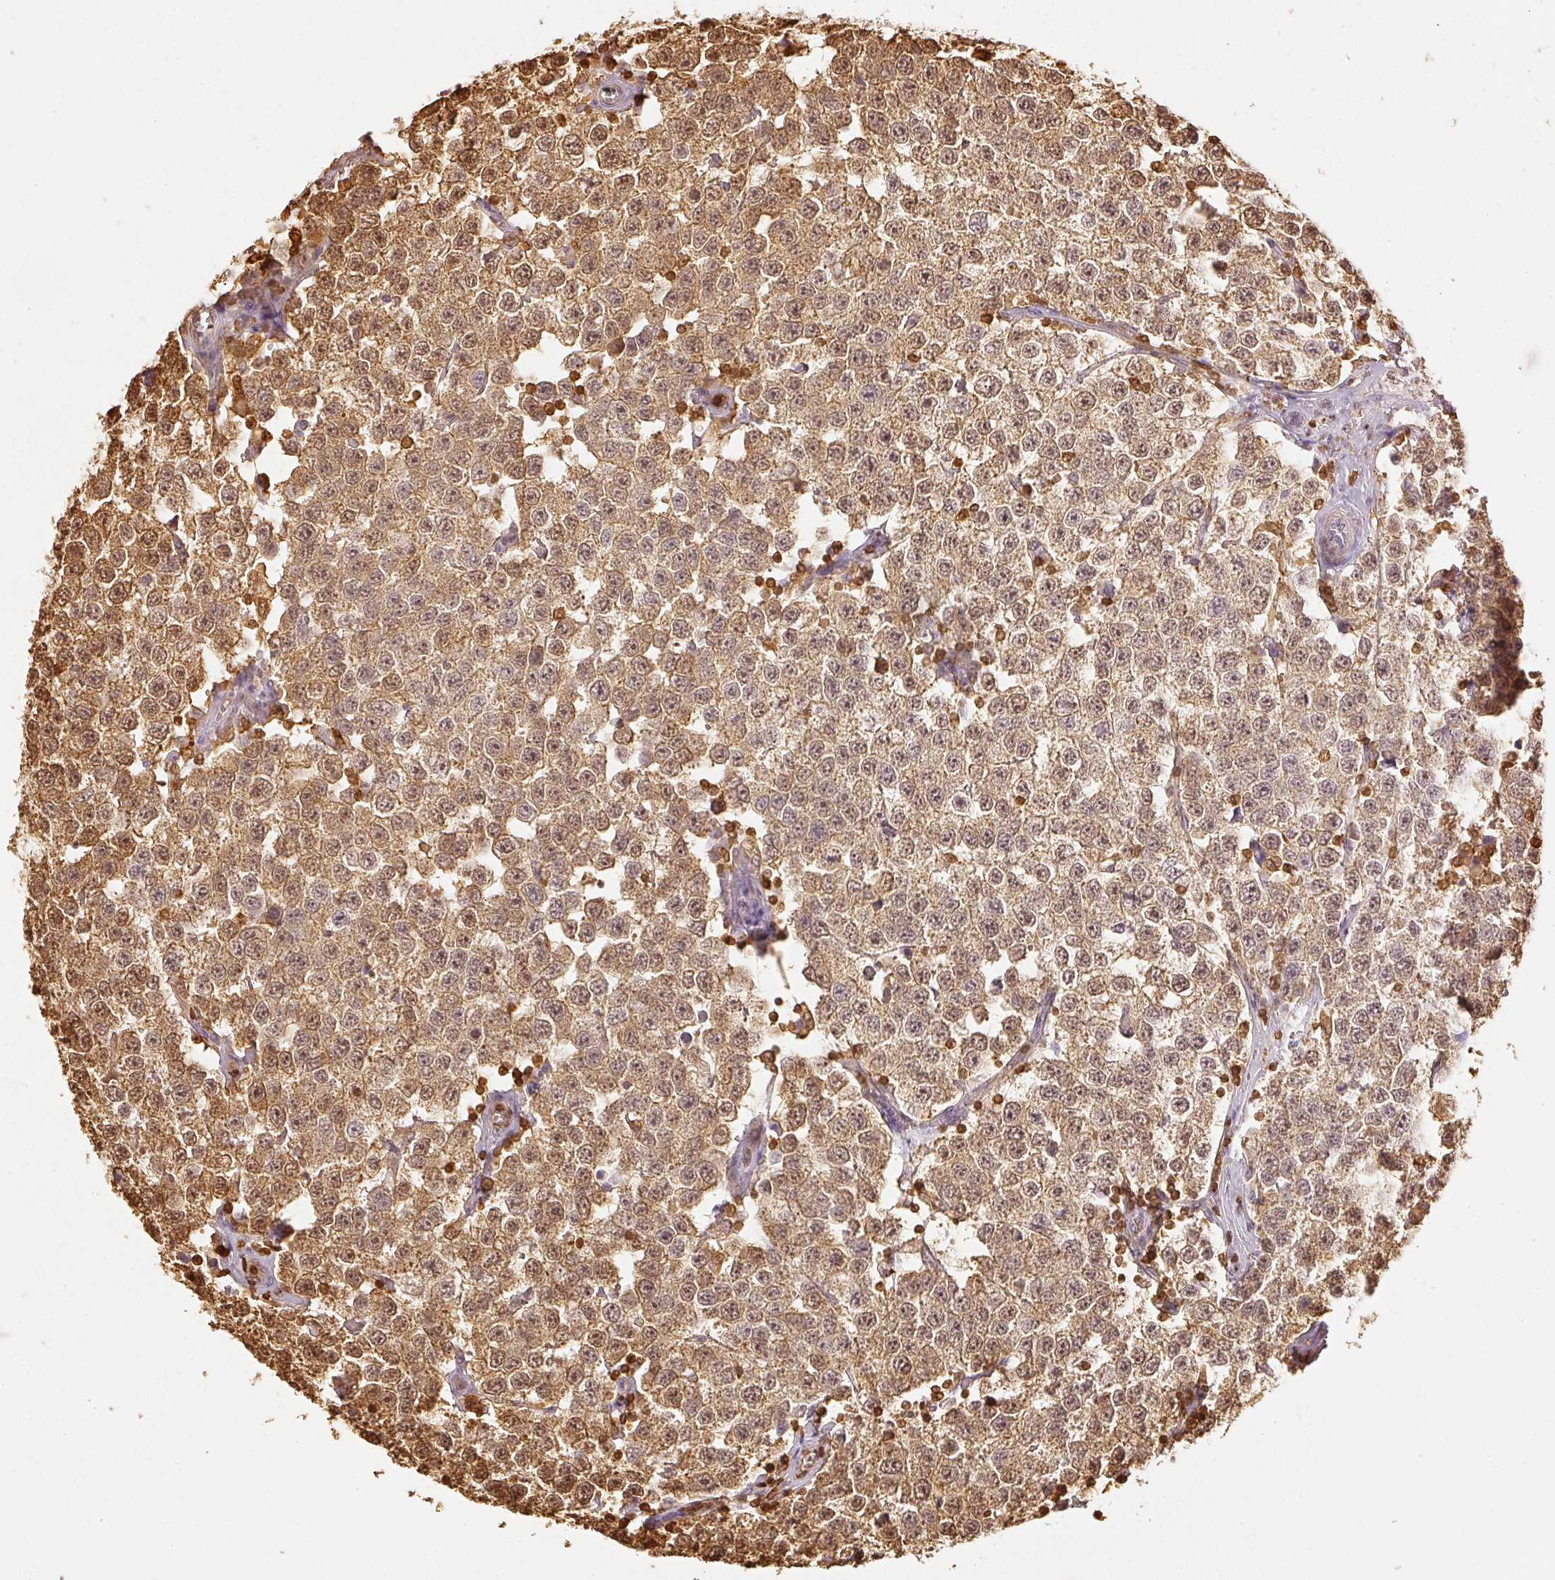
{"staining": {"intensity": "moderate", "quantity": ">75%", "location": "cytoplasmic/membranous,nuclear"}, "tissue": "testis cancer", "cell_type": "Tumor cells", "image_type": "cancer", "snomed": [{"axis": "morphology", "description": "Seminoma, NOS"}, {"axis": "topography", "description": "Testis"}], "caption": "Immunohistochemistry of human seminoma (testis) reveals medium levels of moderate cytoplasmic/membranous and nuclear expression in approximately >75% of tumor cells.", "gene": "PFN1", "patient": {"sex": "male", "age": 34}}